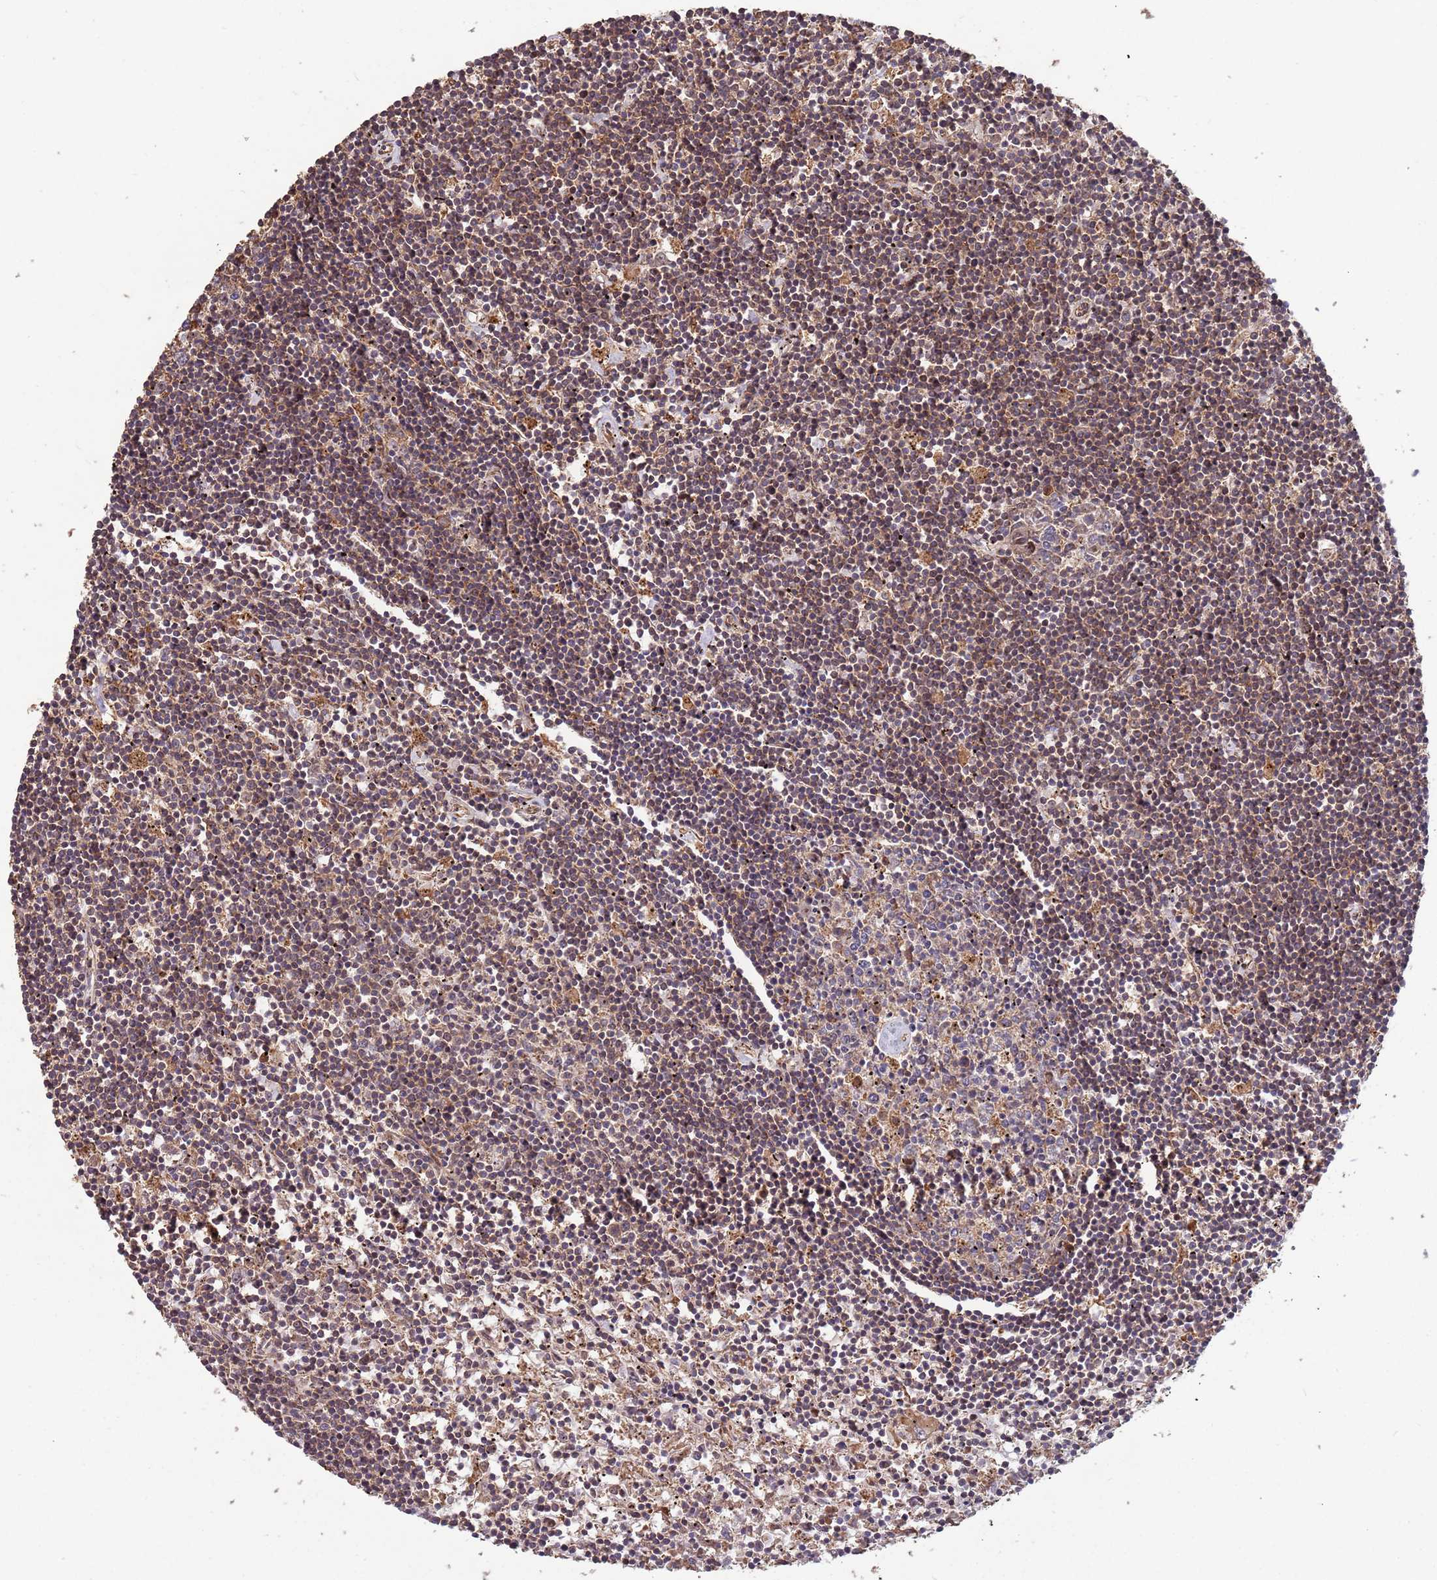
{"staining": {"intensity": "weak", "quantity": "25%-75%", "location": "cytoplasmic/membranous"}, "tissue": "lymphoma", "cell_type": "Tumor cells", "image_type": "cancer", "snomed": [{"axis": "morphology", "description": "Malignant lymphoma, non-Hodgkin's type, Low grade"}, {"axis": "topography", "description": "Spleen"}], "caption": "Lymphoma tissue reveals weak cytoplasmic/membranous expression in about 25%-75% of tumor cells", "gene": "ZNF428", "patient": {"sex": "male", "age": 76}}